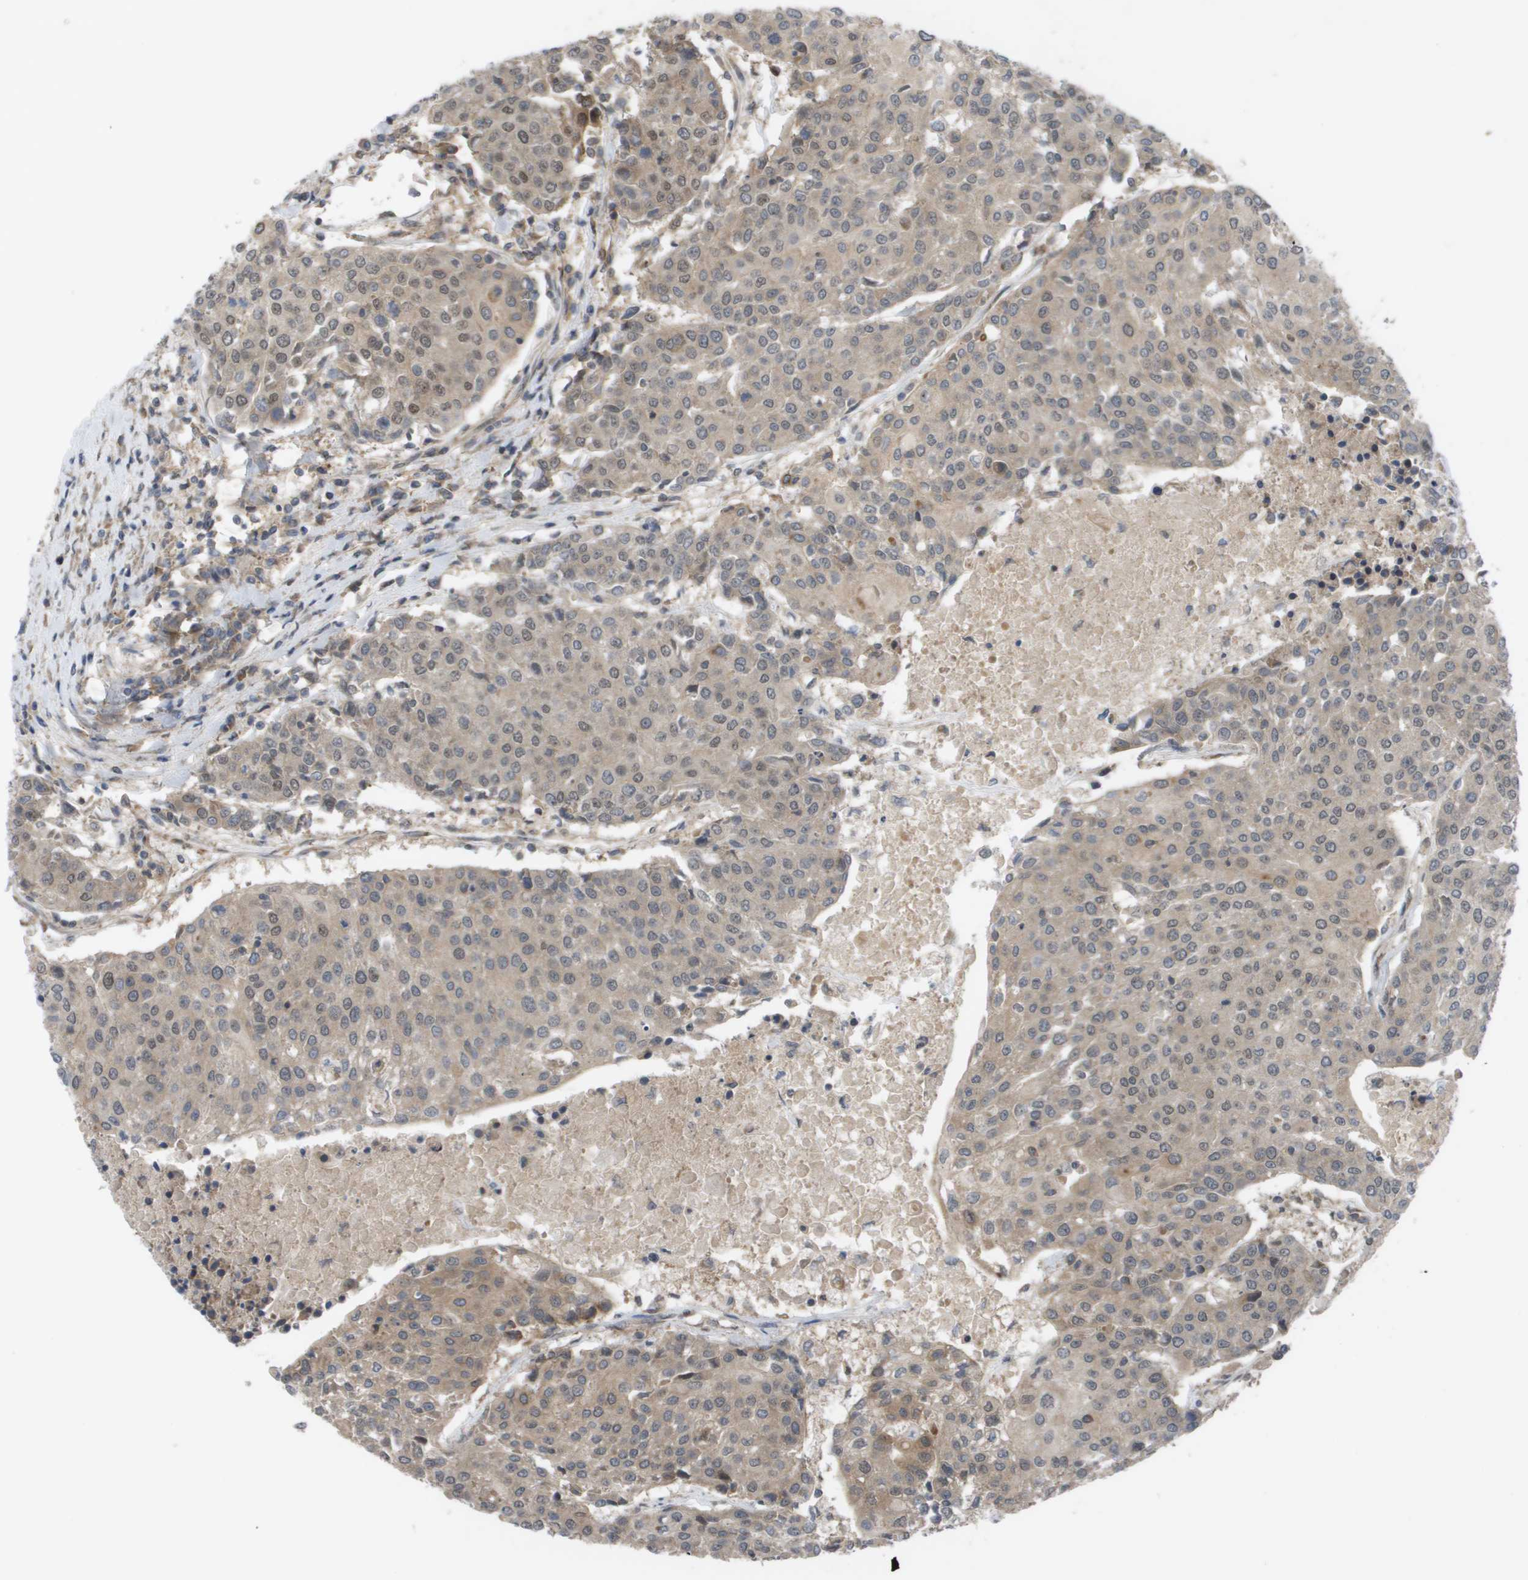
{"staining": {"intensity": "weak", "quantity": "25%-75%", "location": "cytoplasmic/membranous,nuclear"}, "tissue": "urothelial cancer", "cell_type": "Tumor cells", "image_type": "cancer", "snomed": [{"axis": "morphology", "description": "Urothelial carcinoma, High grade"}, {"axis": "topography", "description": "Urinary bladder"}], "caption": "This photomicrograph shows immunohistochemistry staining of human high-grade urothelial carcinoma, with low weak cytoplasmic/membranous and nuclear expression in approximately 25%-75% of tumor cells.", "gene": "CTPS2", "patient": {"sex": "female", "age": 85}}